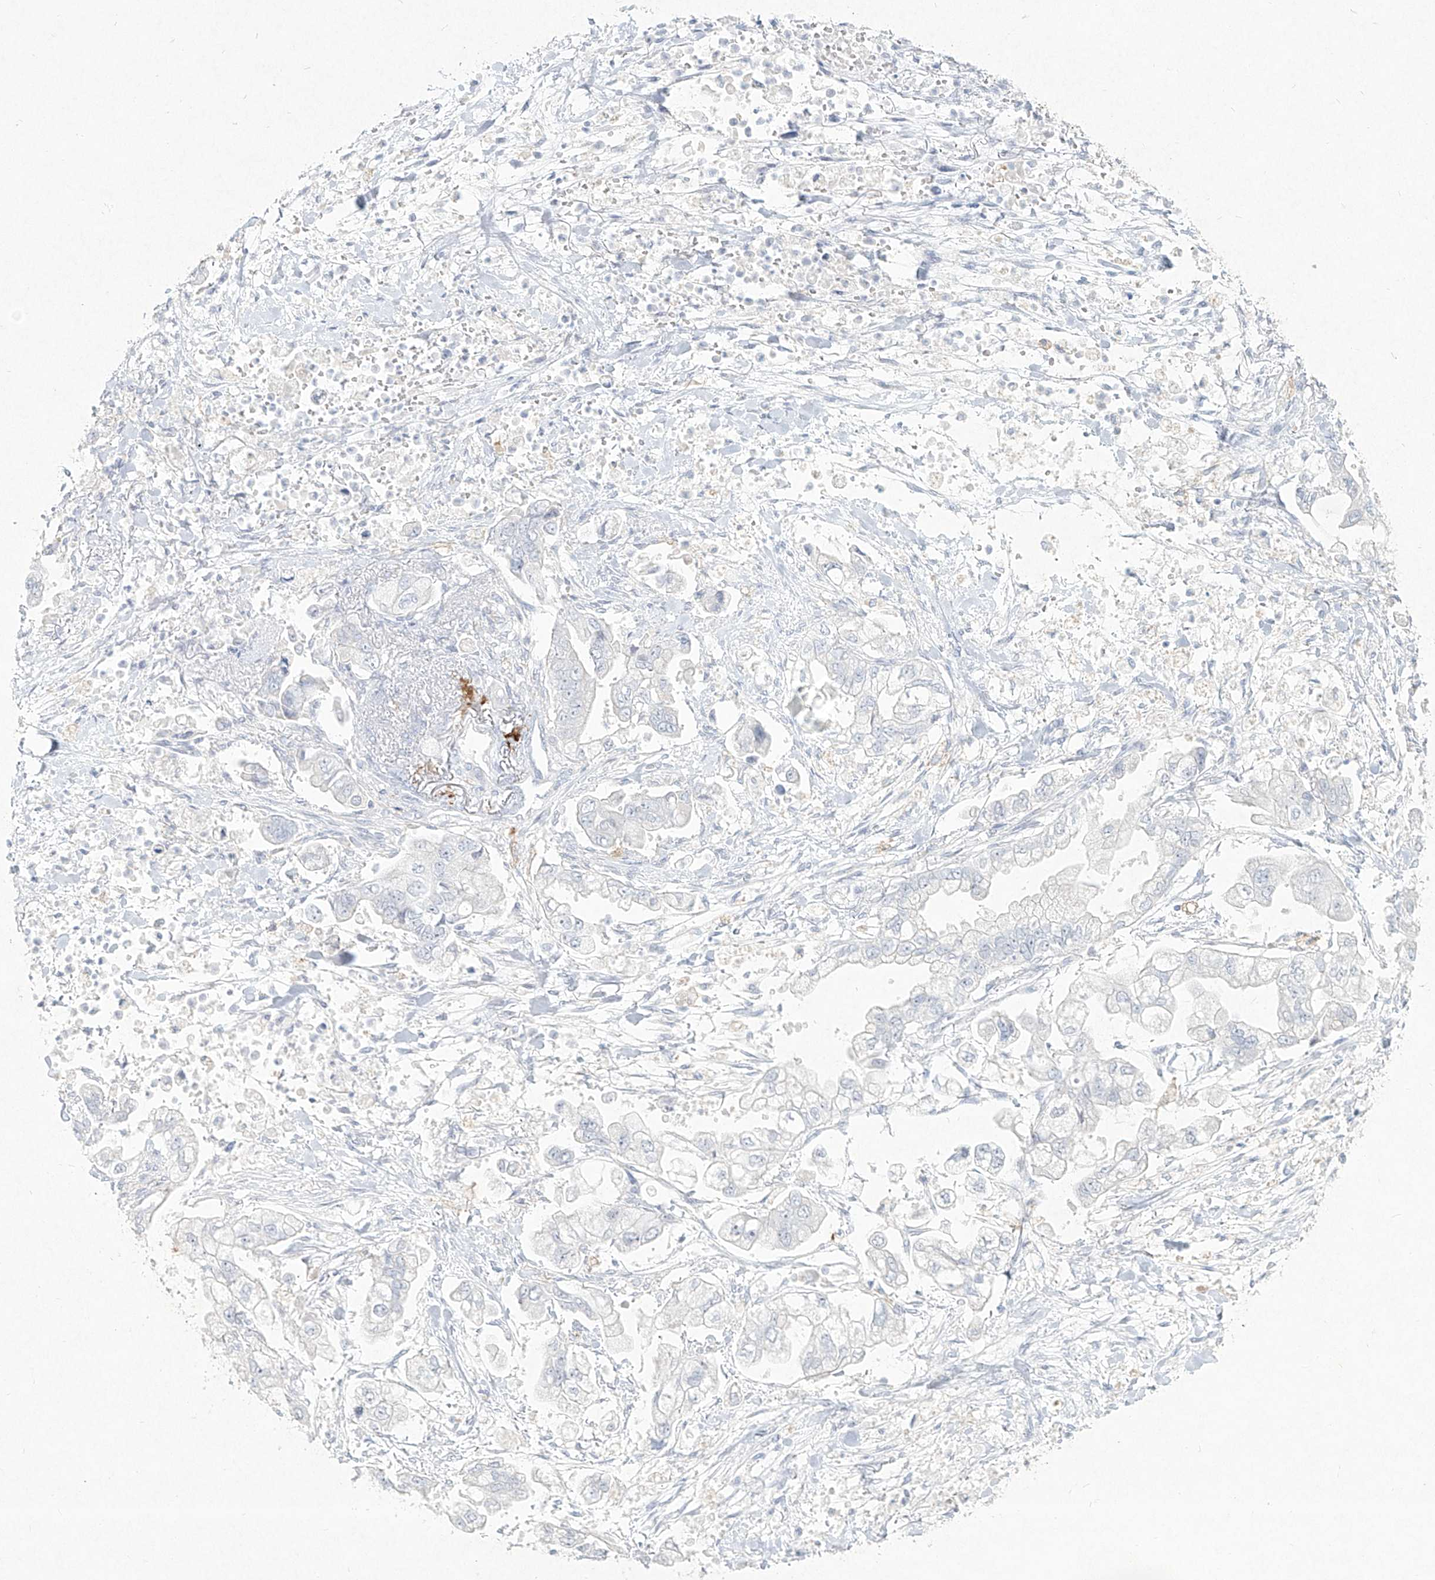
{"staining": {"intensity": "negative", "quantity": "none", "location": "none"}, "tissue": "stomach cancer", "cell_type": "Tumor cells", "image_type": "cancer", "snomed": [{"axis": "morphology", "description": "Normal tissue, NOS"}, {"axis": "morphology", "description": "Adenocarcinoma, NOS"}, {"axis": "topography", "description": "Stomach"}], "caption": "Tumor cells are negative for protein expression in human stomach adenocarcinoma.", "gene": "CD209", "patient": {"sex": "male", "age": 62}}